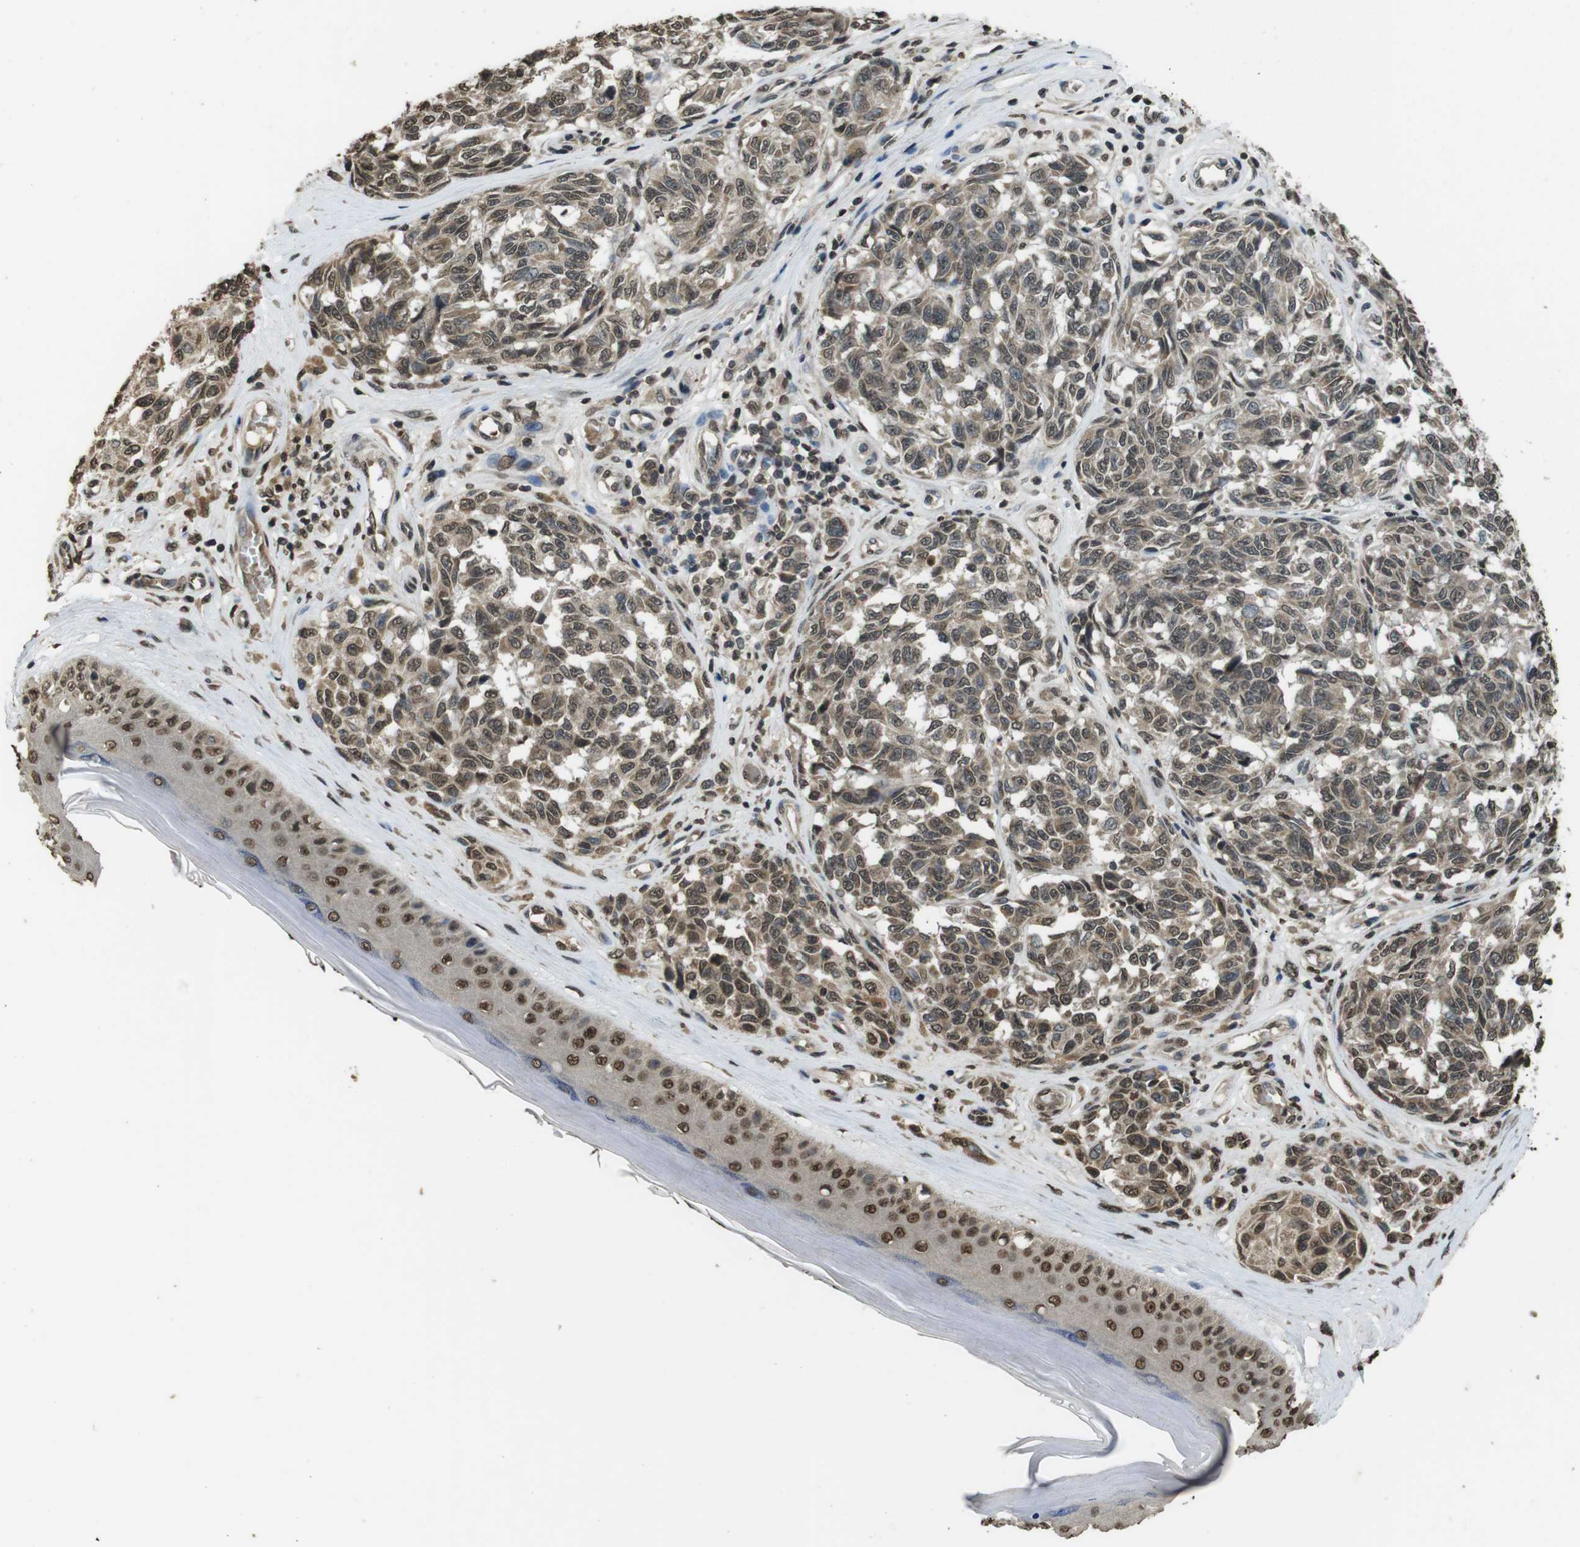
{"staining": {"intensity": "moderate", "quantity": ">75%", "location": "nuclear"}, "tissue": "melanoma", "cell_type": "Tumor cells", "image_type": "cancer", "snomed": [{"axis": "morphology", "description": "Malignant melanoma, NOS"}, {"axis": "topography", "description": "Skin"}], "caption": "Melanoma tissue reveals moderate nuclear positivity in approximately >75% of tumor cells, visualized by immunohistochemistry.", "gene": "MAF", "patient": {"sex": "female", "age": 64}}